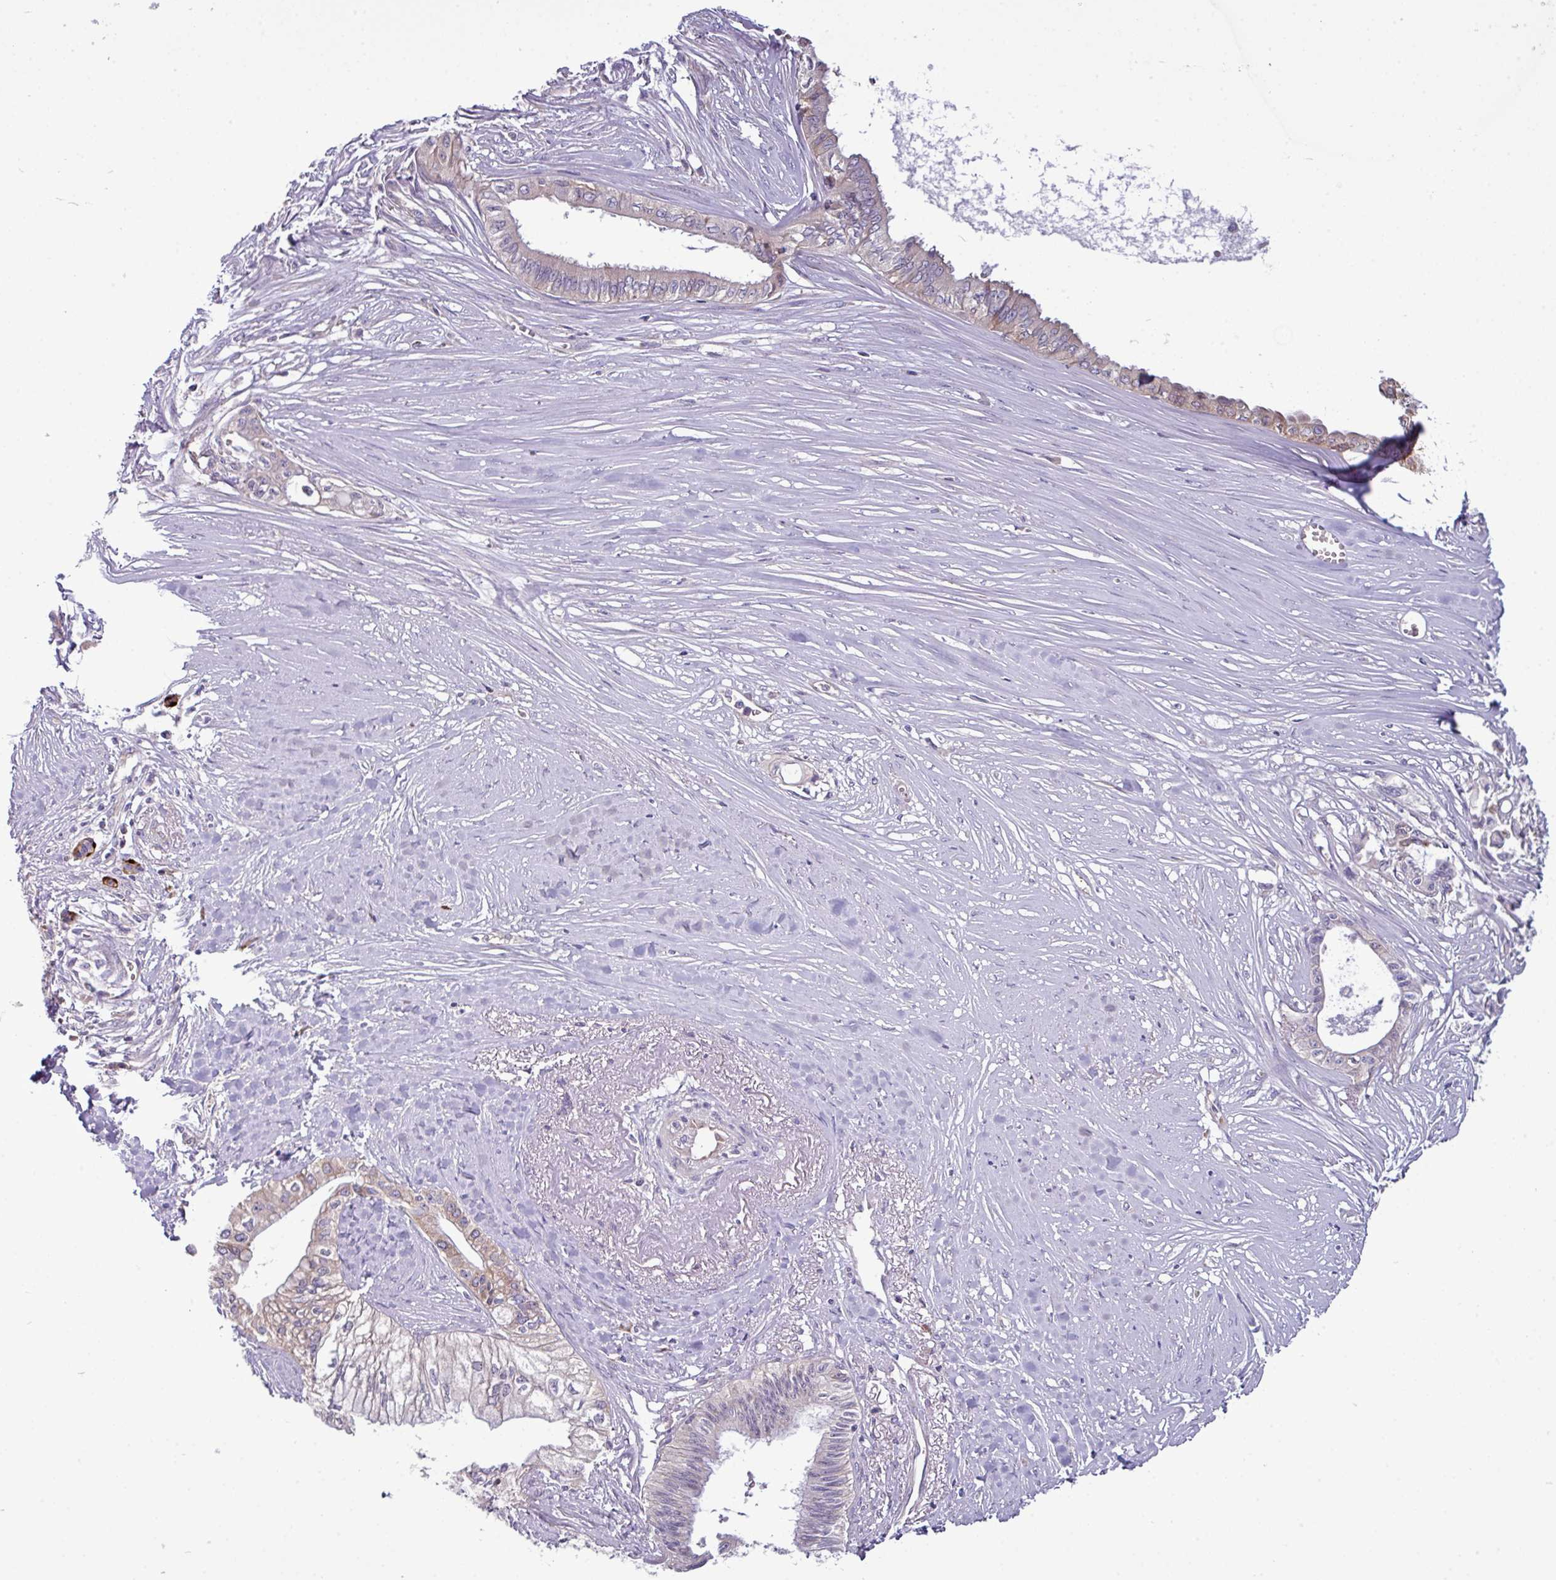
{"staining": {"intensity": "weak", "quantity": "<25%", "location": "cytoplasmic/membranous"}, "tissue": "pancreatic cancer", "cell_type": "Tumor cells", "image_type": "cancer", "snomed": [{"axis": "morphology", "description": "Adenocarcinoma, NOS"}, {"axis": "topography", "description": "Pancreas"}], "caption": "DAB (3,3'-diaminobenzidine) immunohistochemical staining of human adenocarcinoma (pancreatic) demonstrates no significant positivity in tumor cells.", "gene": "AGAP5", "patient": {"sex": "male", "age": 71}}